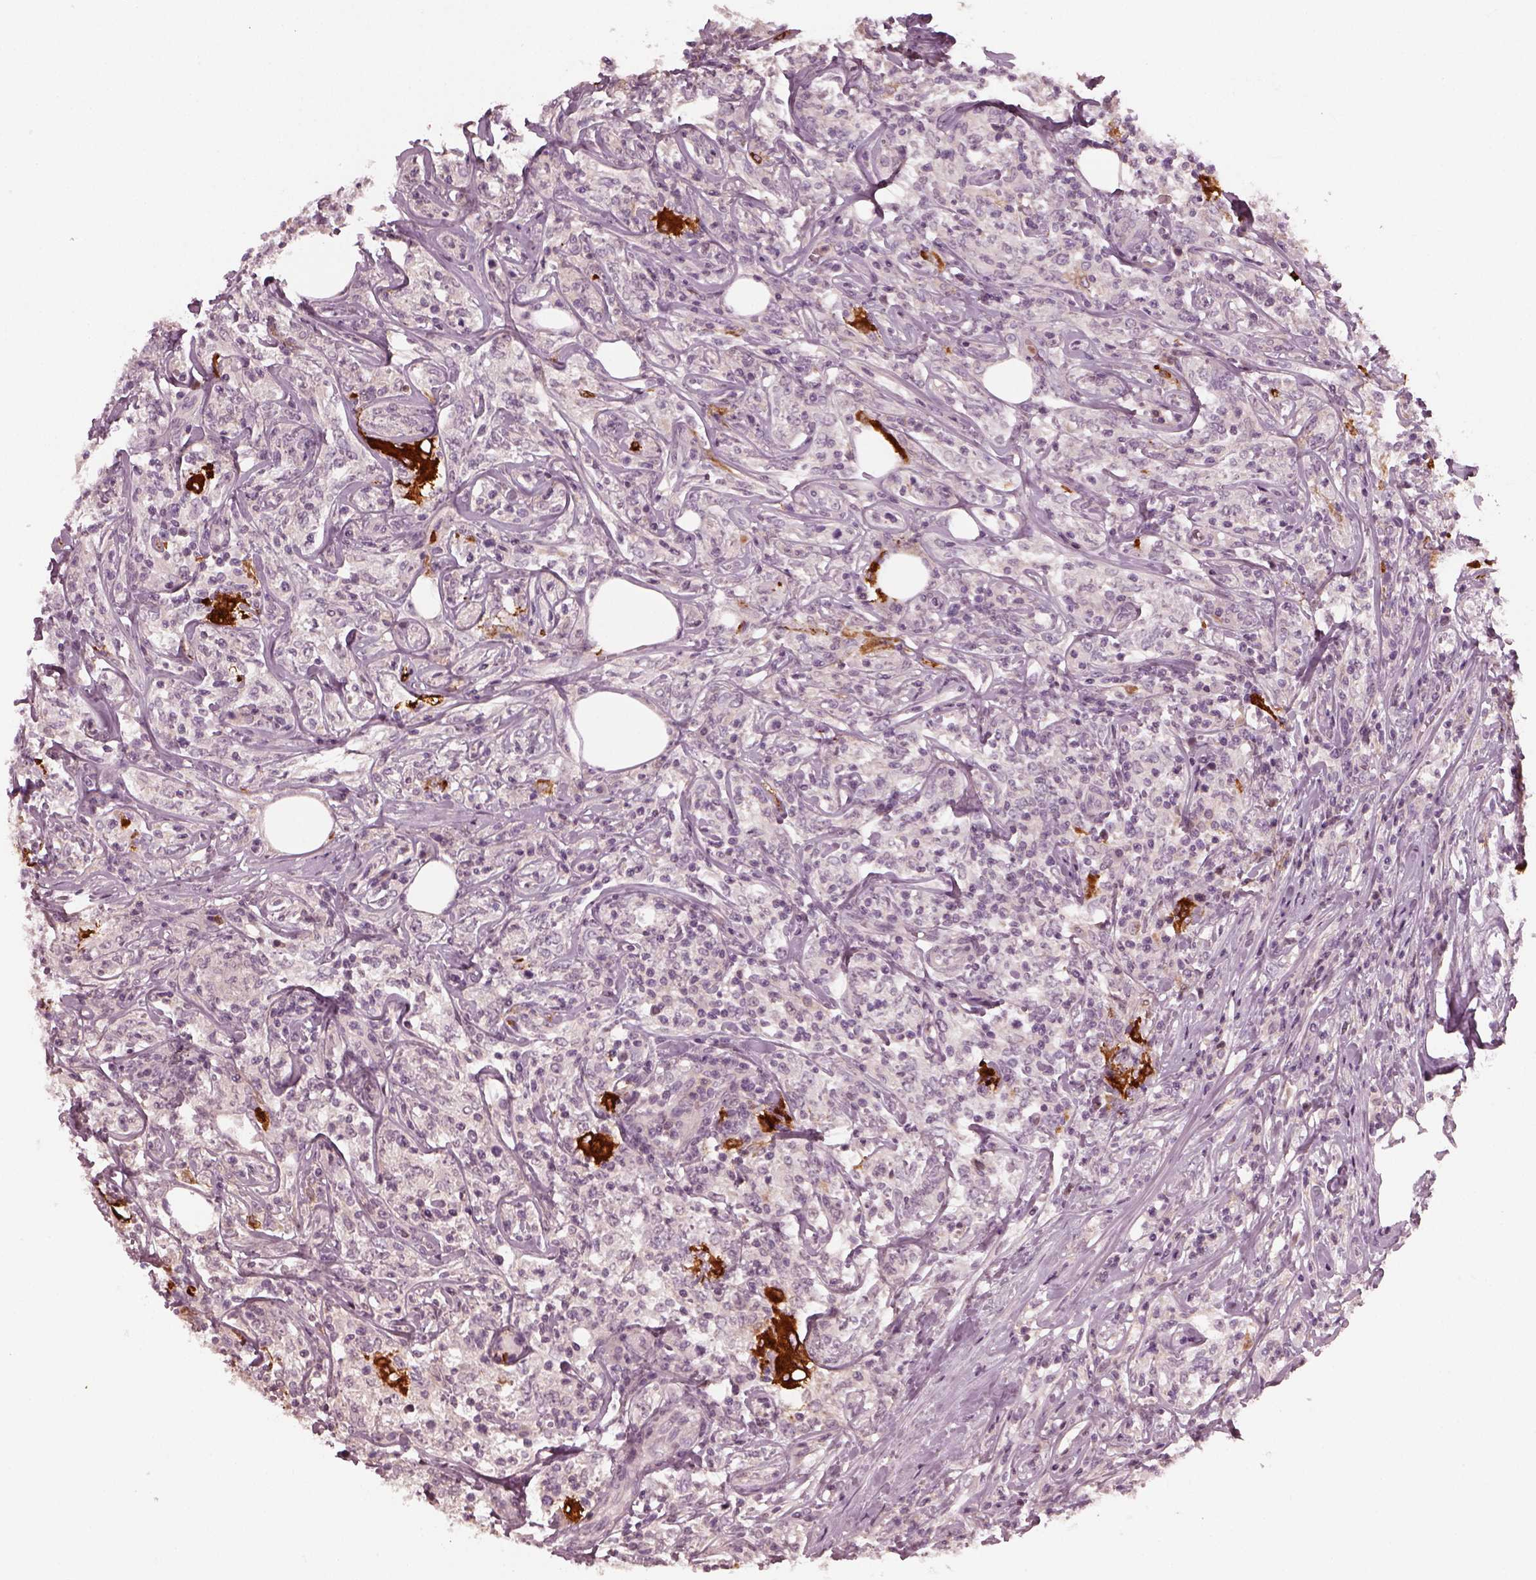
{"staining": {"intensity": "negative", "quantity": "none", "location": "none"}, "tissue": "lymphoma", "cell_type": "Tumor cells", "image_type": "cancer", "snomed": [{"axis": "morphology", "description": "Malignant lymphoma, non-Hodgkin's type, High grade"}, {"axis": "topography", "description": "Lymph node"}], "caption": "A photomicrograph of human high-grade malignant lymphoma, non-Hodgkin's type is negative for staining in tumor cells.", "gene": "CHIT1", "patient": {"sex": "female", "age": 84}}